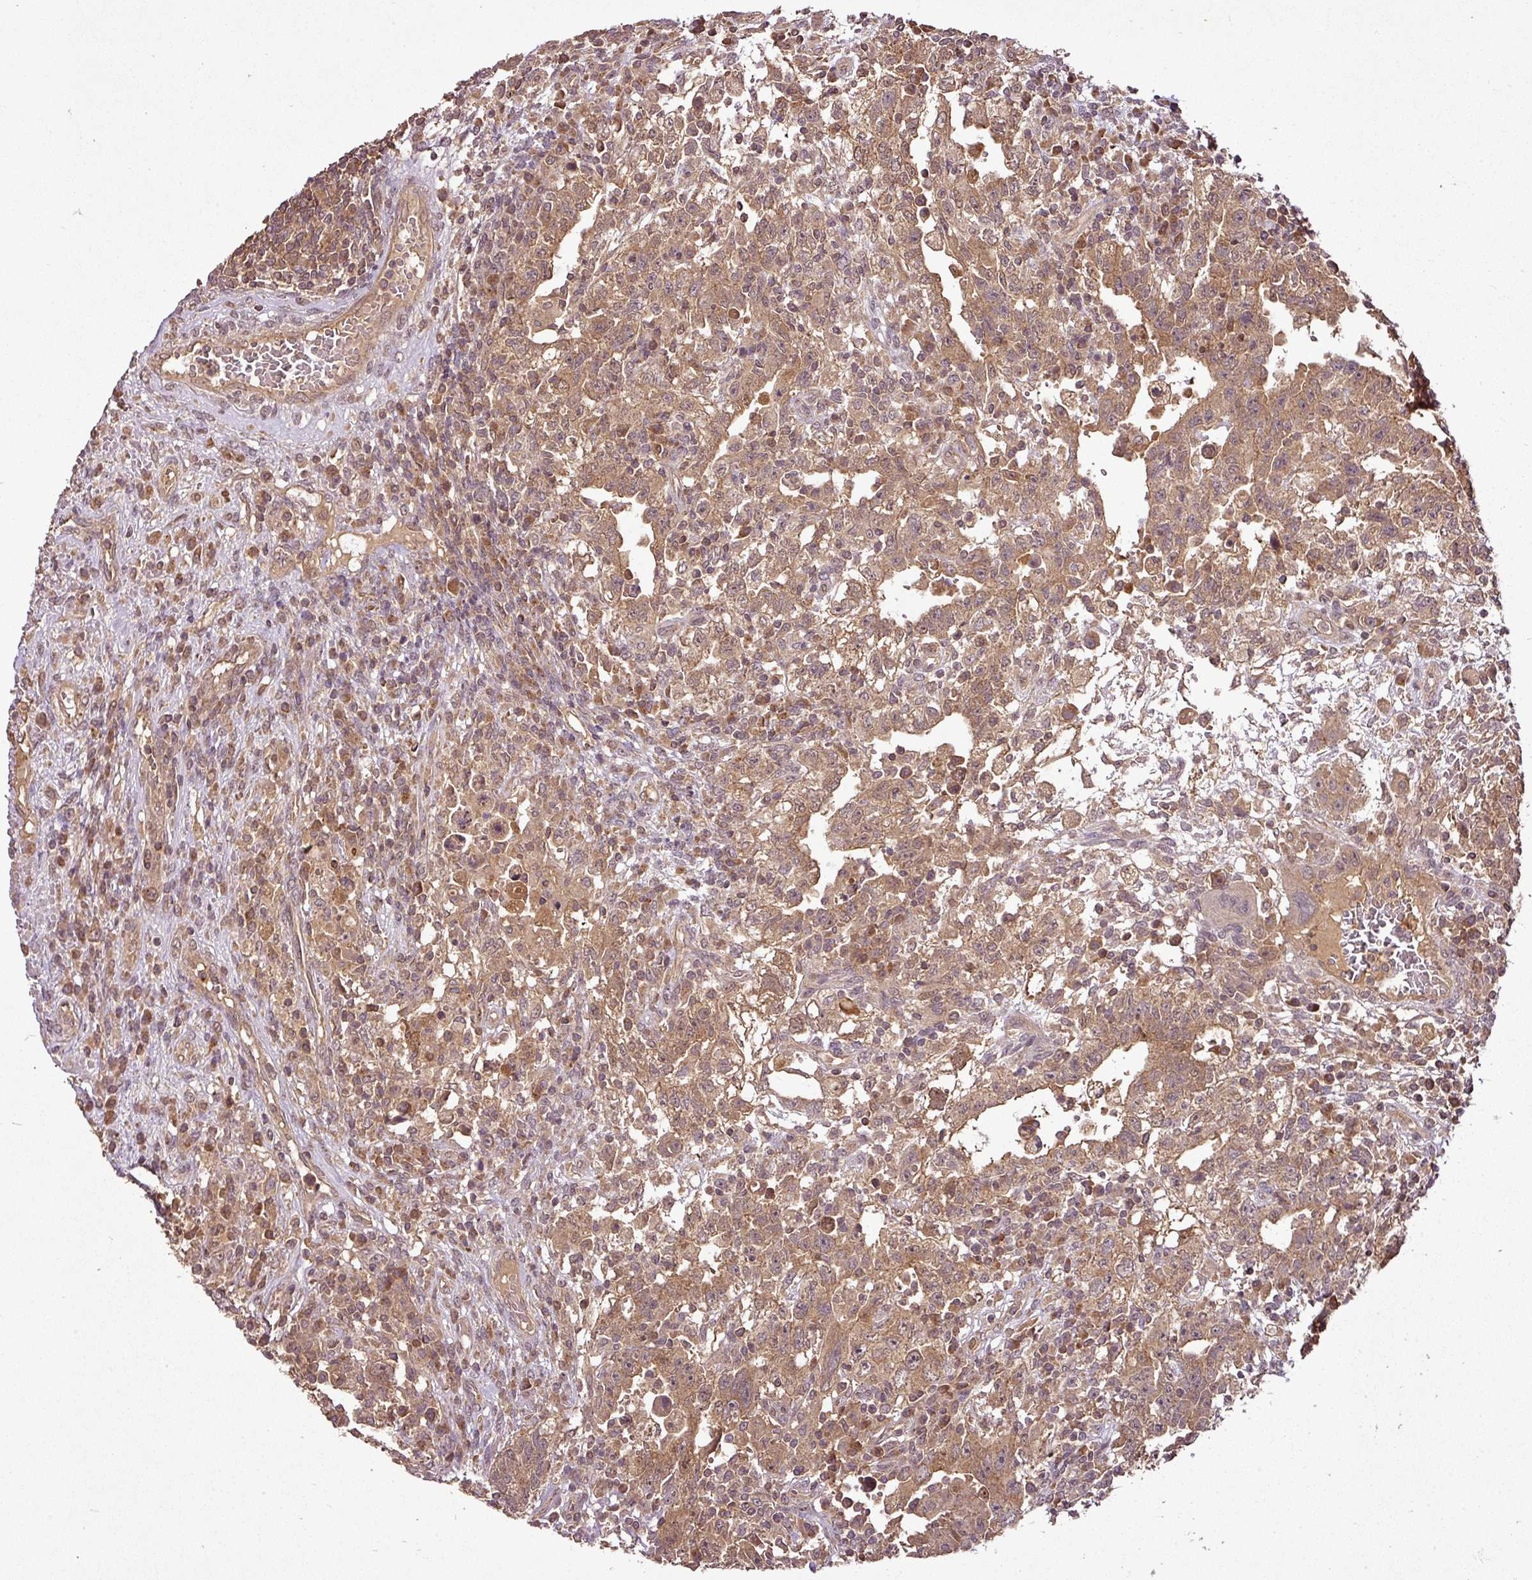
{"staining": {"intensity": "moderate", "quantity": ">75%", "location": "cytoplasmic/membranous,nuclear"}, "tissue": "testis cancer", "cell_type": "Tumor cells", "image_type": "cancer", "snomed": [{"axis": "morphology", "description": "Seminoma, NOS"}, {"axis": "topography", "description": "Testis"}], "caption": "High-magnification brightfield microscopy of testis seminoma stained with DAB (3,3'-diaminobenzidine) (brown) and counterstained with hematoxylin (blue). tumor cells exhibit moderate cytoplasmic/membranous and nuclear positivity is identified in about>75% of cells. The staining was performed using DAB (3,3'-diaminobenzidine), with brown indicating positive protein expression. Nuclei are stained blue with hematoxylin.", "gene": "FAIM", "patient": {"sex": "male", "age": 34}}